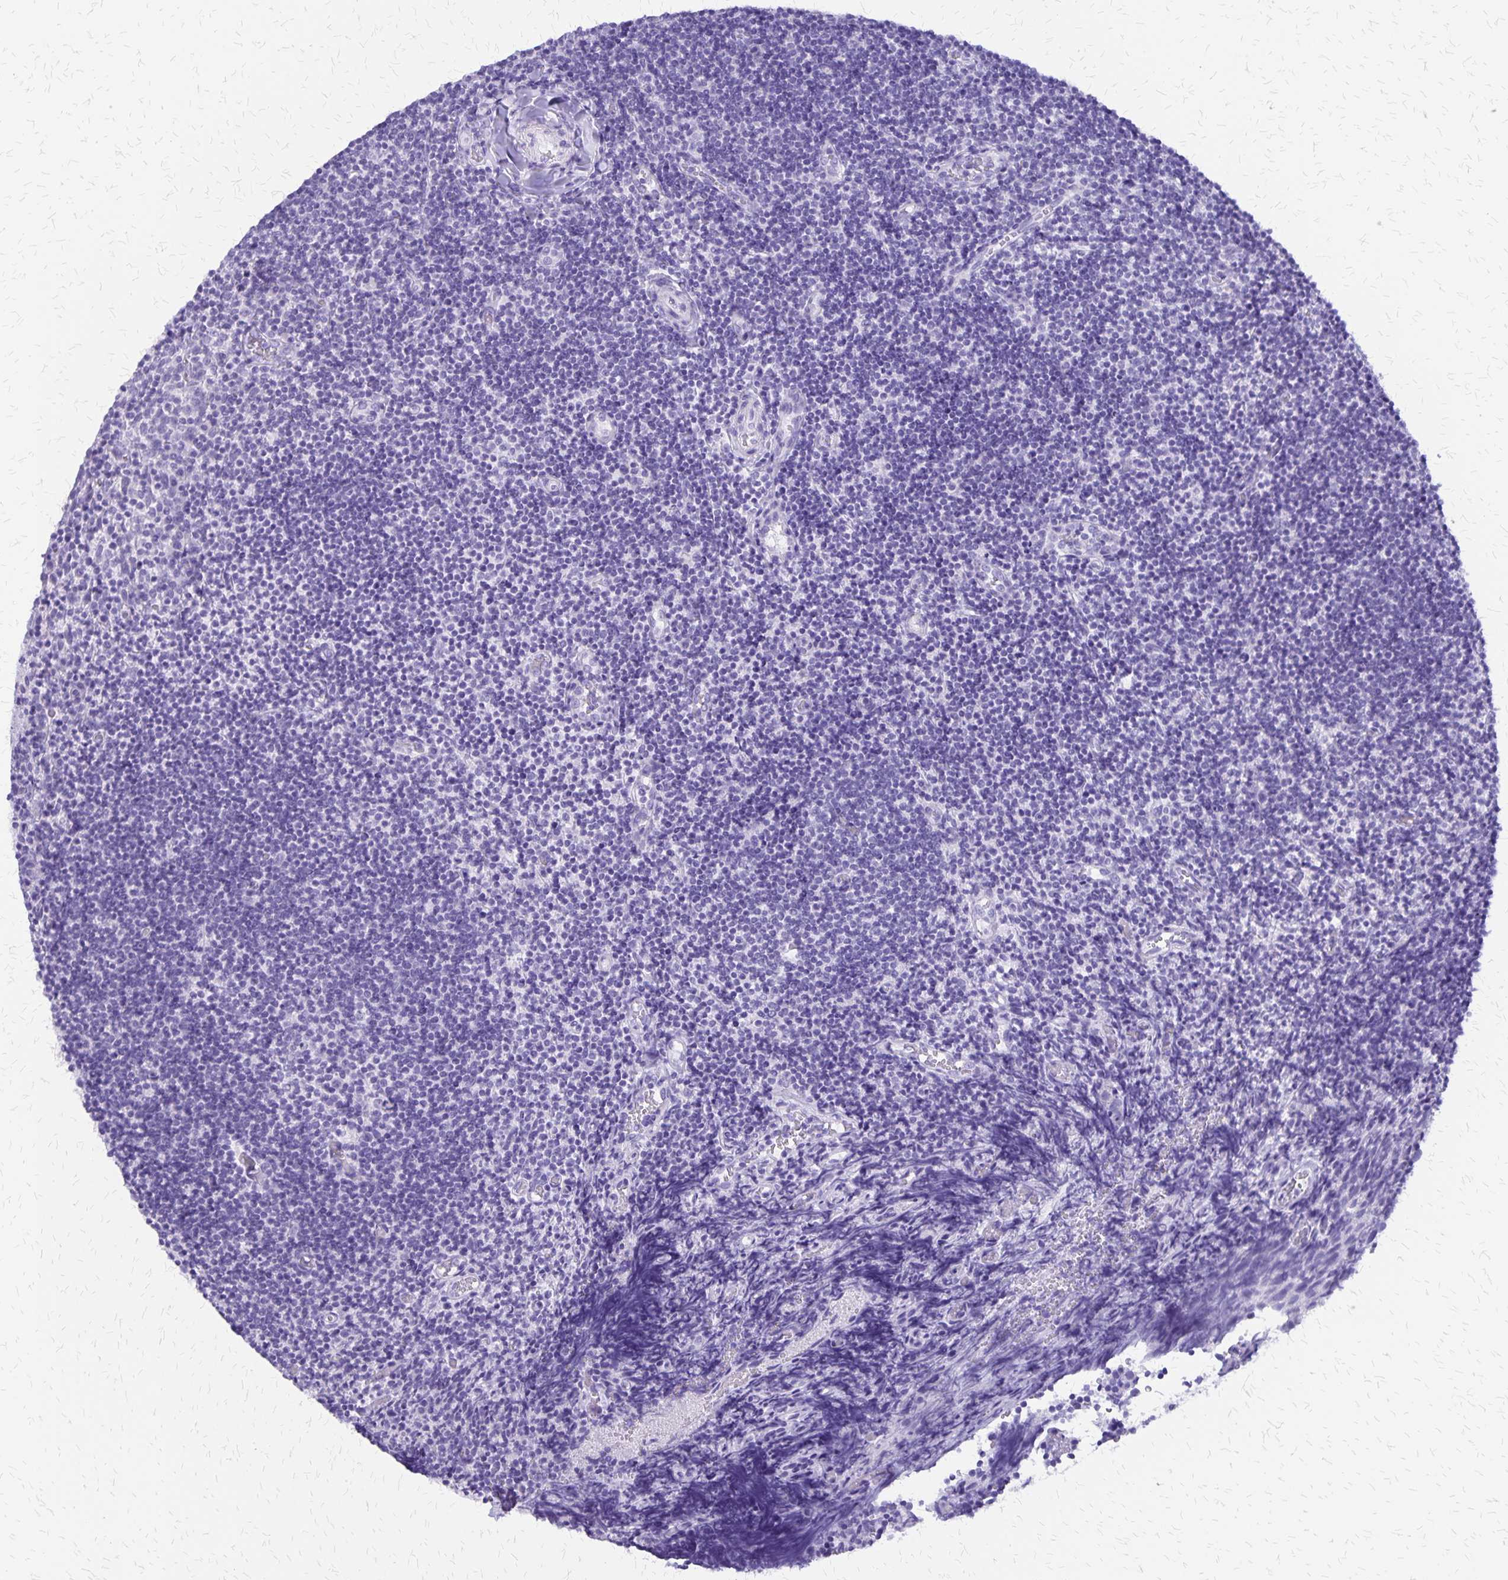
{"staining": {"intensity": "negative", "quantity": "none", "location": "none"}, "tissue": "tonsil", "cell_type": "Germinal center cells", "image_type": "normal", "snomed": [{"axis": "morphology", "description": "Normal tissue, NOS"}, {"axis": "topography", "description": "Tonsil"}], "caption": "Tonsil was stained to show a protein in brown. There is no significant staining in germinal center cells. Brightfield microscopy of IHC stained with DAB (3,3'-diaminobenzidine) (brown) and hematoxylin (blue), captured at high magnification.", "gene": "SLC13A2", "patient": {"sex": "female", "age": 10}}